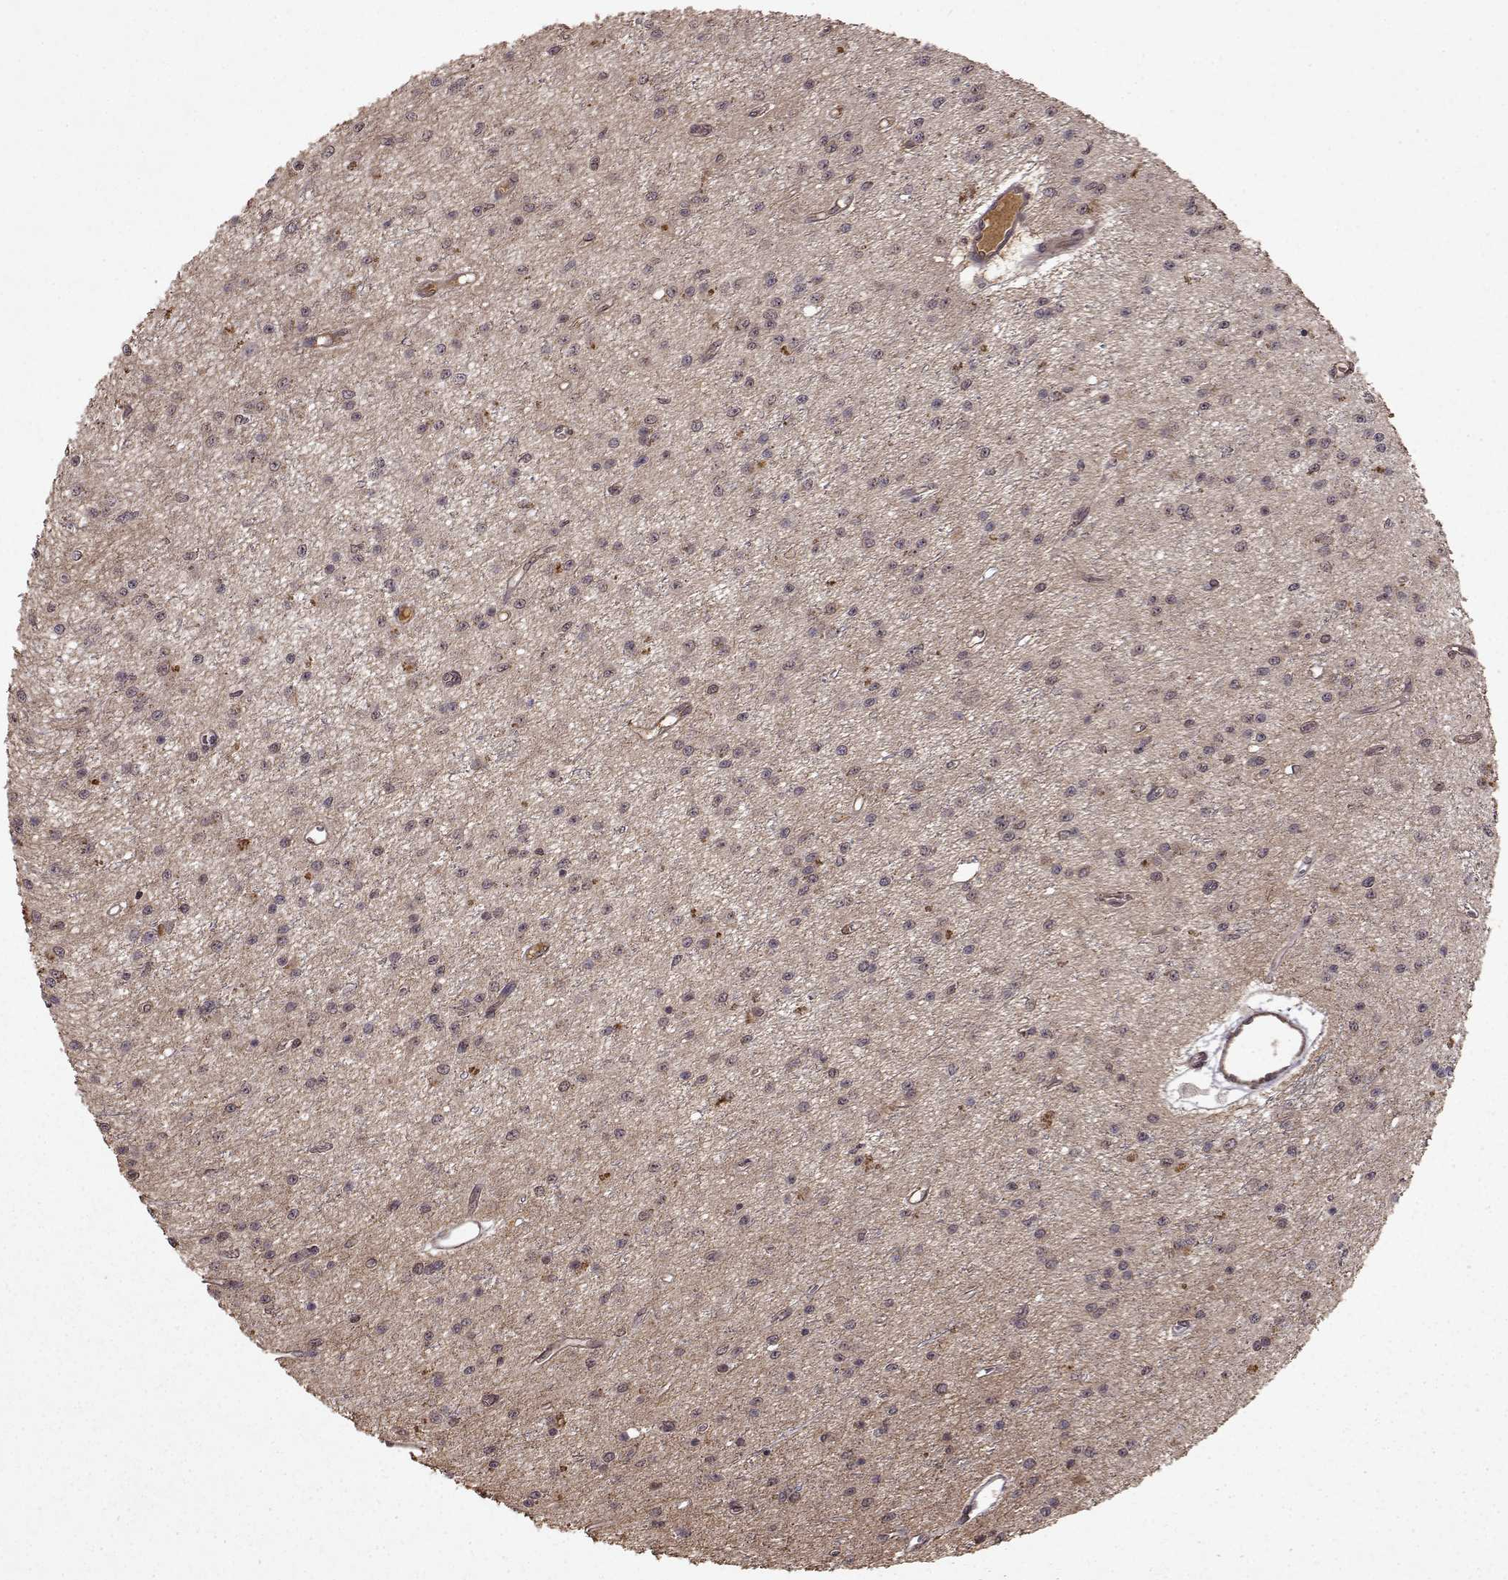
{"staining": {"intensity": "negative", "quantity": "none", "location": "none"}, "tissue": "glioma", "cell_type": "Tumor cells", "image_type": "cancer", "snomed": [{"axis": "morphology", "description": "Glioma, malignant, Low grade"}, {"axis": "topography", "description": "Brain"}], "caption": "Malignant glioma (low-grade) was stained to show a protein in brown. There is no significant expression in tumor cells.", "gene": "FSTL1", "patient": {"sex": "female", "age": 45}}